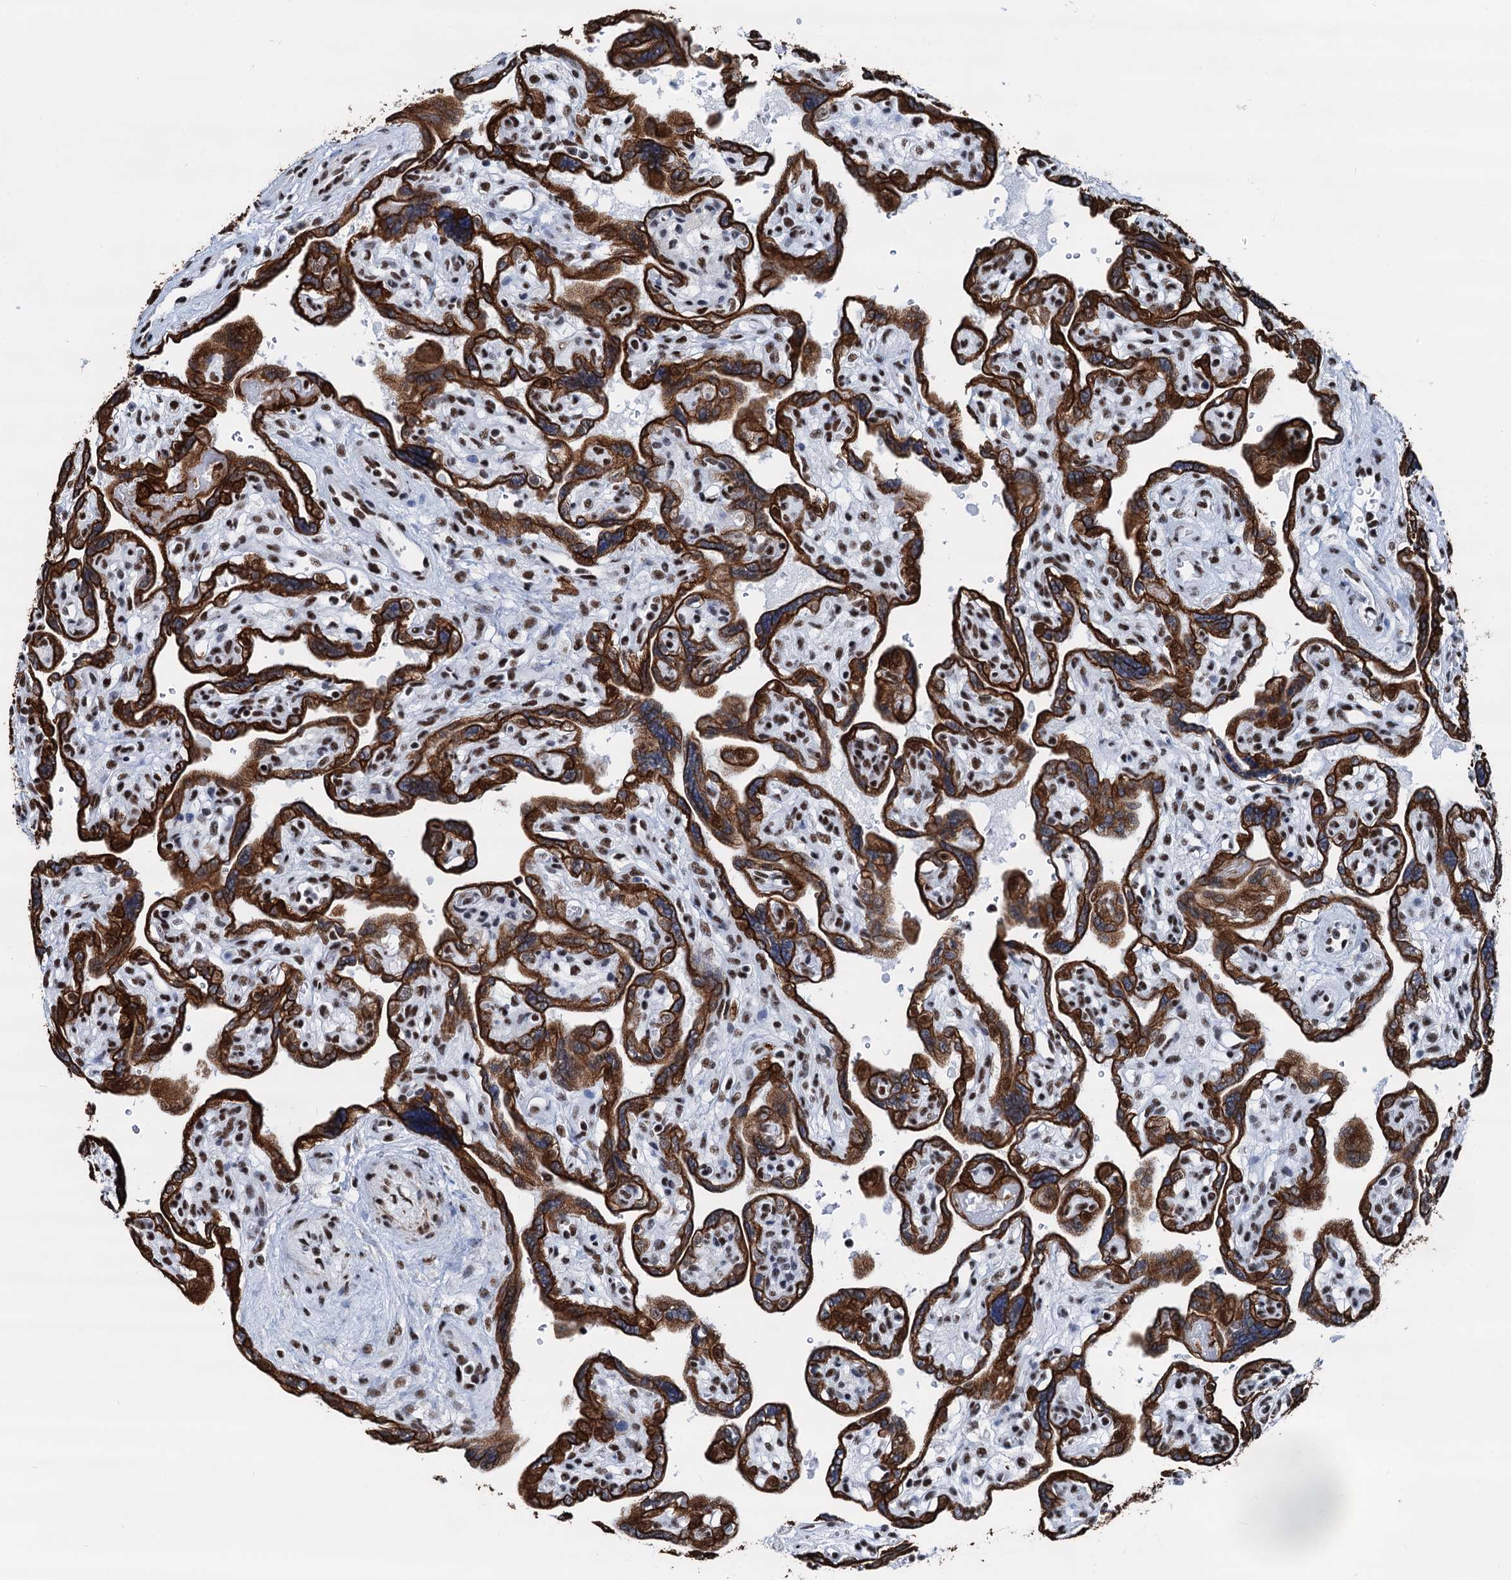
{"staining": {"intensity": "strong", "quantity": ">75%", "location": "cytoplasmic/membranous,nuclear"}, "tissue": "placenta", "cell_type": "Trophoblastic cells", "image_type": "normal", "snomed": [{"axis": "morphology", "description": "Normal tissue, NOS"}, {"axis": "topography", "description": "Placenta"}], "caption": "Immunohistochemical staining of benign human placenta displays >75% levels of strong cytoplasmic/membranous,nuclear protein positivity in approximately >75% of trophoblastic cells. (IHC, brightfield microscopy, high magnification).", "gene": "DDX23", "patient": {"sex": "female", "age": 39}}